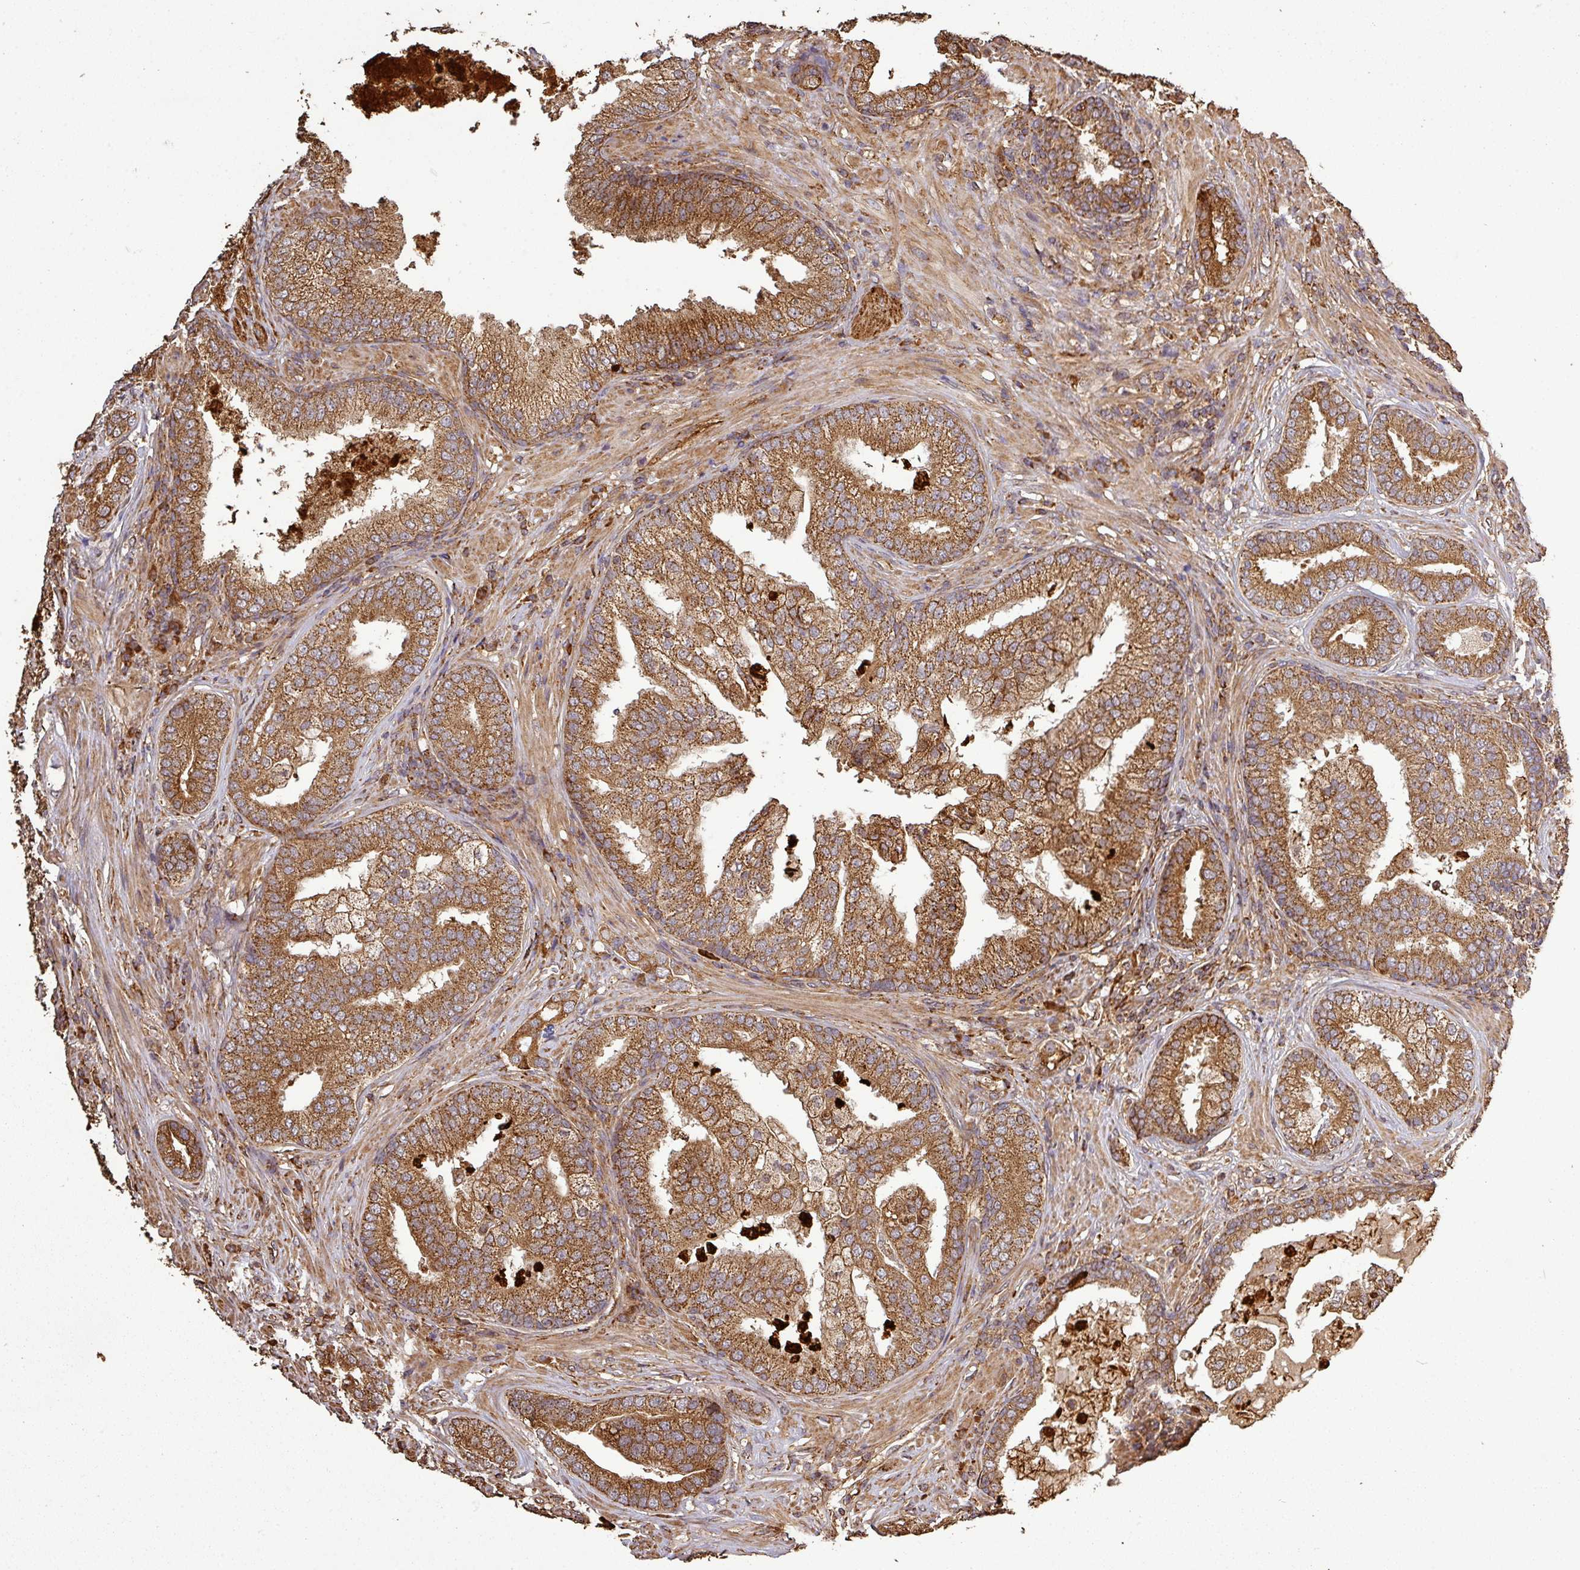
{"staining": {"intensity": "strong", "quantity": ">75%", "location": "cytoplasmic/membranous"}, "tissue": "prostate cancer", "cell_type": "Tumor cells", "image_type": "cancer", "snomed": [{"axis": "morphology", "description": "Adenocarcinoma, High grade"}, {"axis": "topography", "description": "Prostate"}], "caption": "IHC photomicrograph of neoplastic tissue: prostate cancer stained using IHC shows high levels of strong protein expression localized specifically in the cytoplasmic/membranous of tumor cells, appearing as a cytoplasmic/membranous brown color.", "gene": "PLEKHM1", "patient": {"sex": "male", "age": 55}}